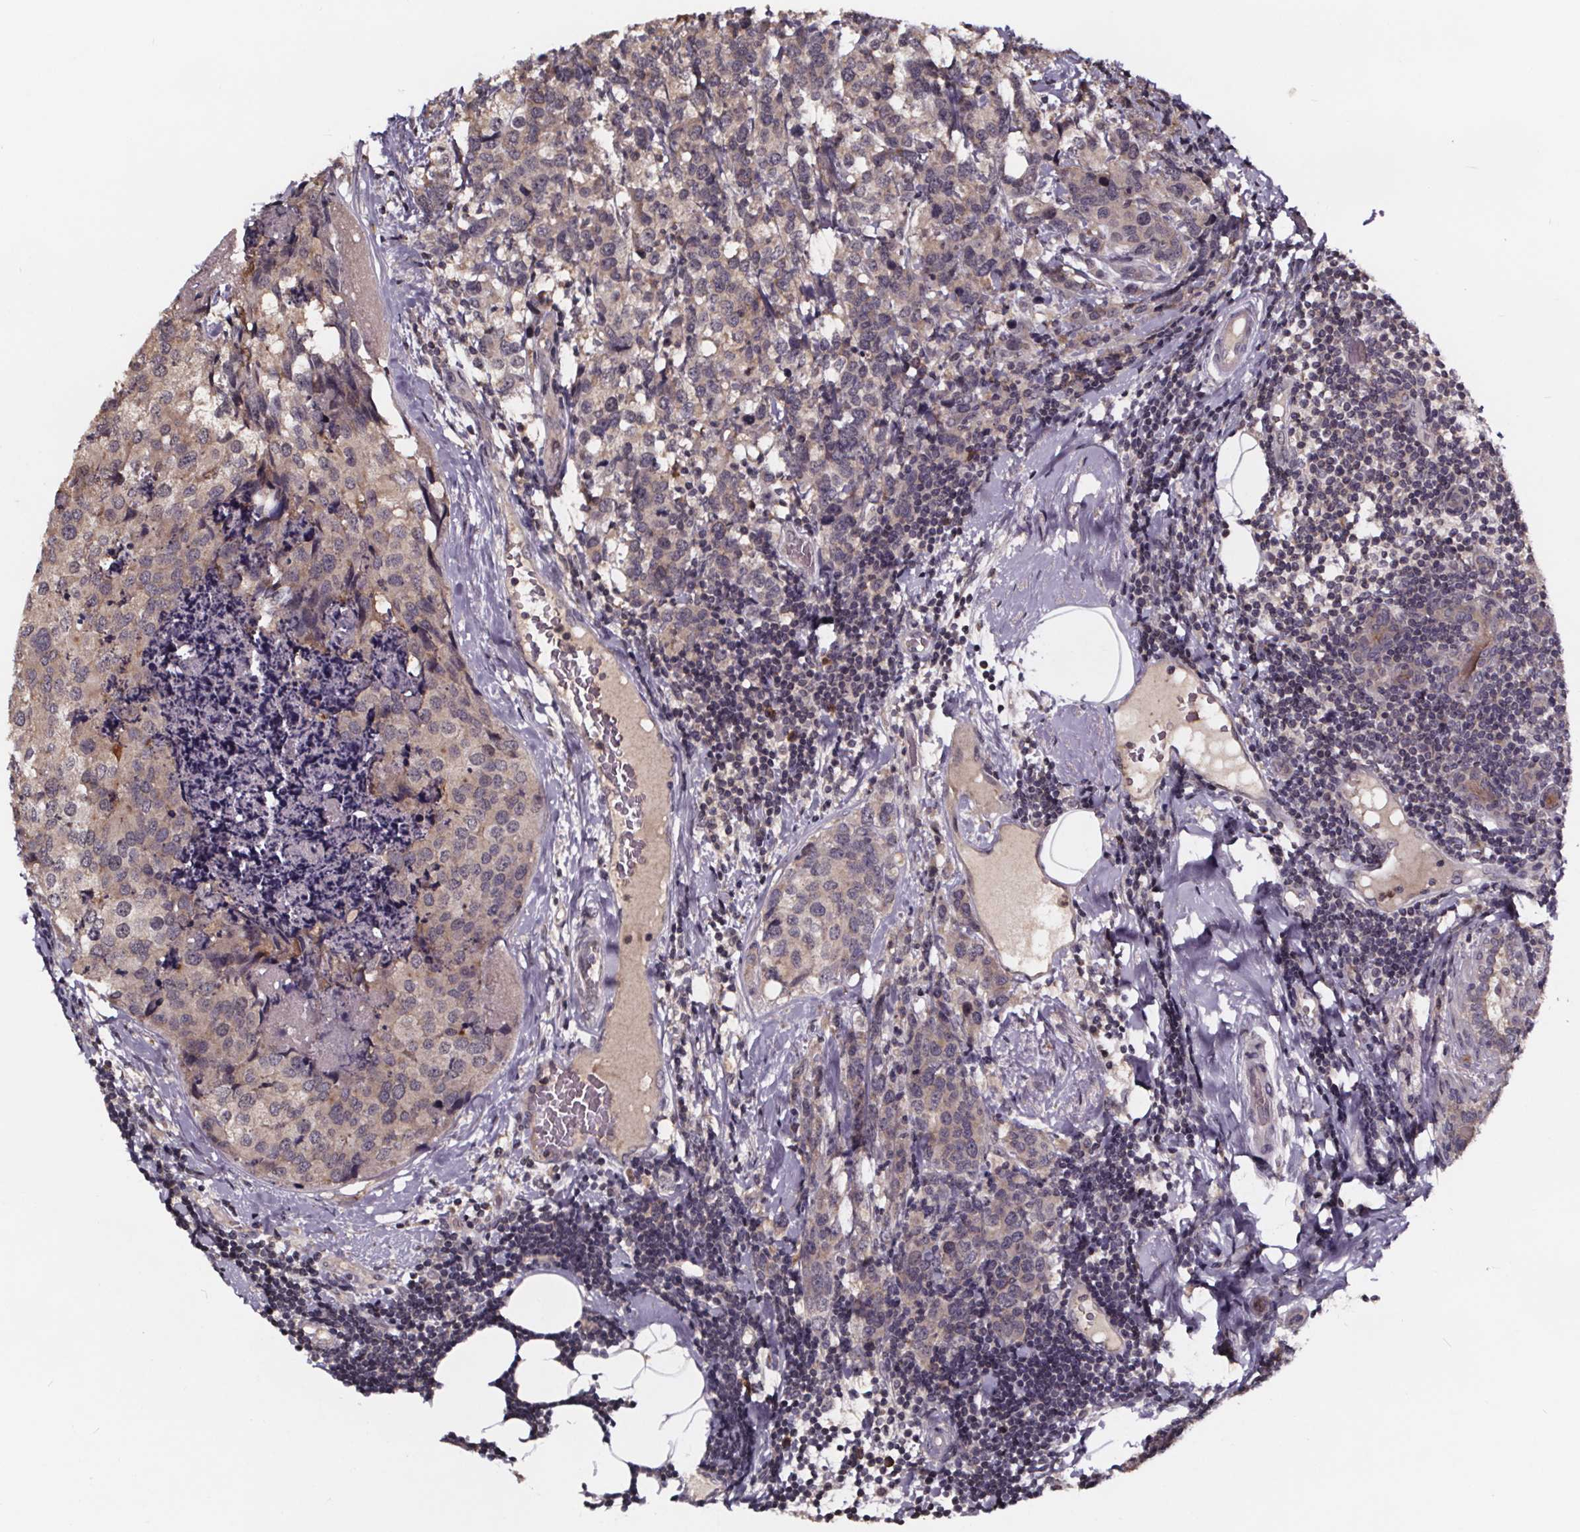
{"staining": {"intensity": "weak", "quantity": "25%-75%", "location": "cytoplasmic/membranous"}, "tissue": "breast cancer", "cell_type": "Tumor cells", "image_type": "cancer", "snomed": [{"axis": "morphology", "description": "Lobular carcinoma"}, {"axis": "topography", "description": "Breast"}], "caption": "An immunohistochemistry (IHC) histopathology image of tumor tissue is shown. Protein staining in brown shows weak cytoplasmic/membranous positivity in breast cancer within tumor cells.", "gene": "SMIM1", "patient": {"sex": "female", "age": 59}}